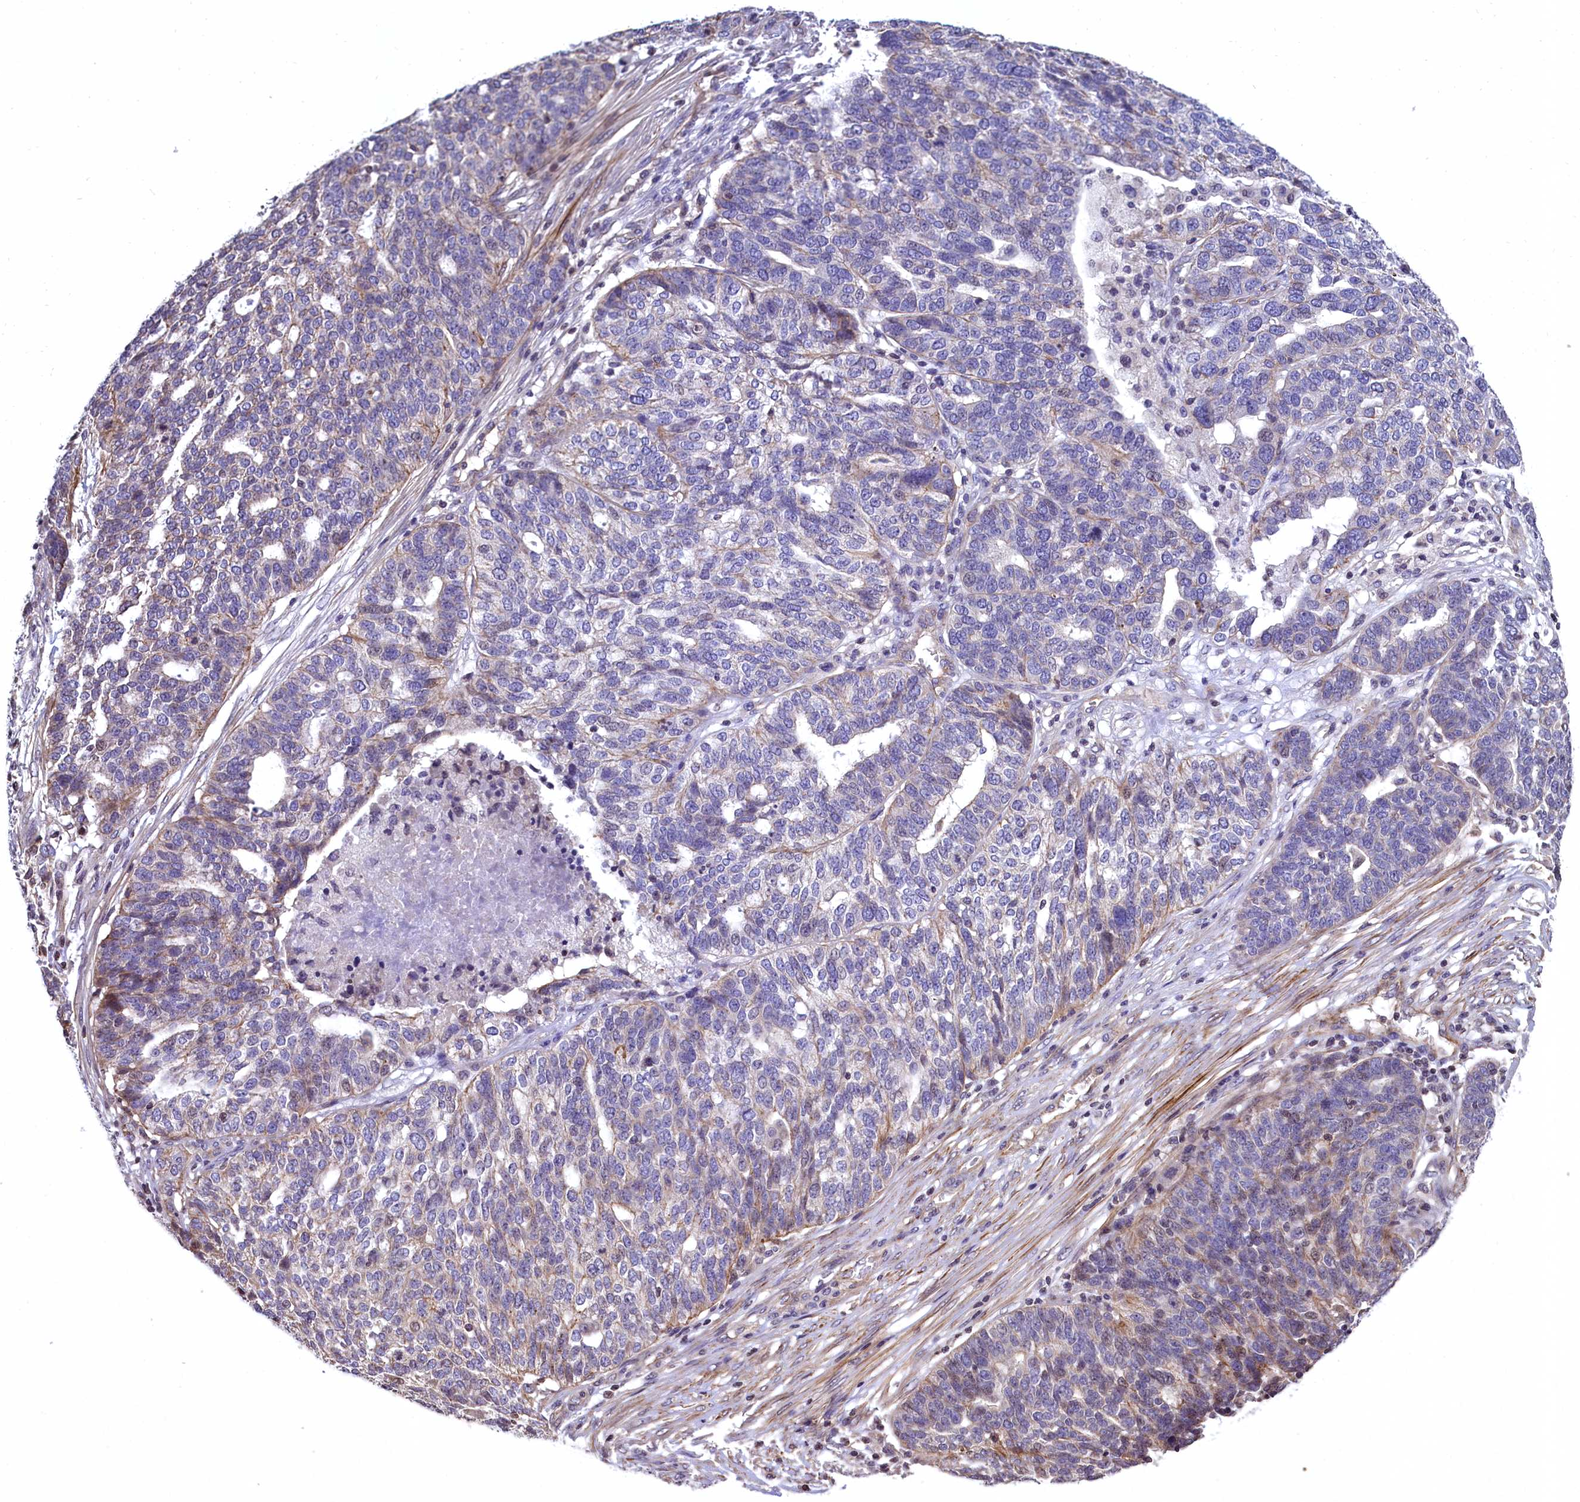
{"staining": {"intensity": "weak", "quantity": "<25%", "location": "cytoplasmic/membranous"}, "tissue": "ovarian cancer", "cell_type": "Tumor cells", "image_type": "cancer", "snomed": [{"axis": "morphology", "description": "Cystadenocarcinoma, serous, NOS"}, {"axis": "topography", "description": "Ovary"}], "caption": "Ovarian serous cystadenocarcinoma was stained to show a protein in brown. There is no significant staining in tumor cells. (Brightfield microscopy of DAB (3,3'-diaminobenzidine) IHC at high magnification).", "gene": "ZNF2", "patient": {"sex": "female", "age": 59}}